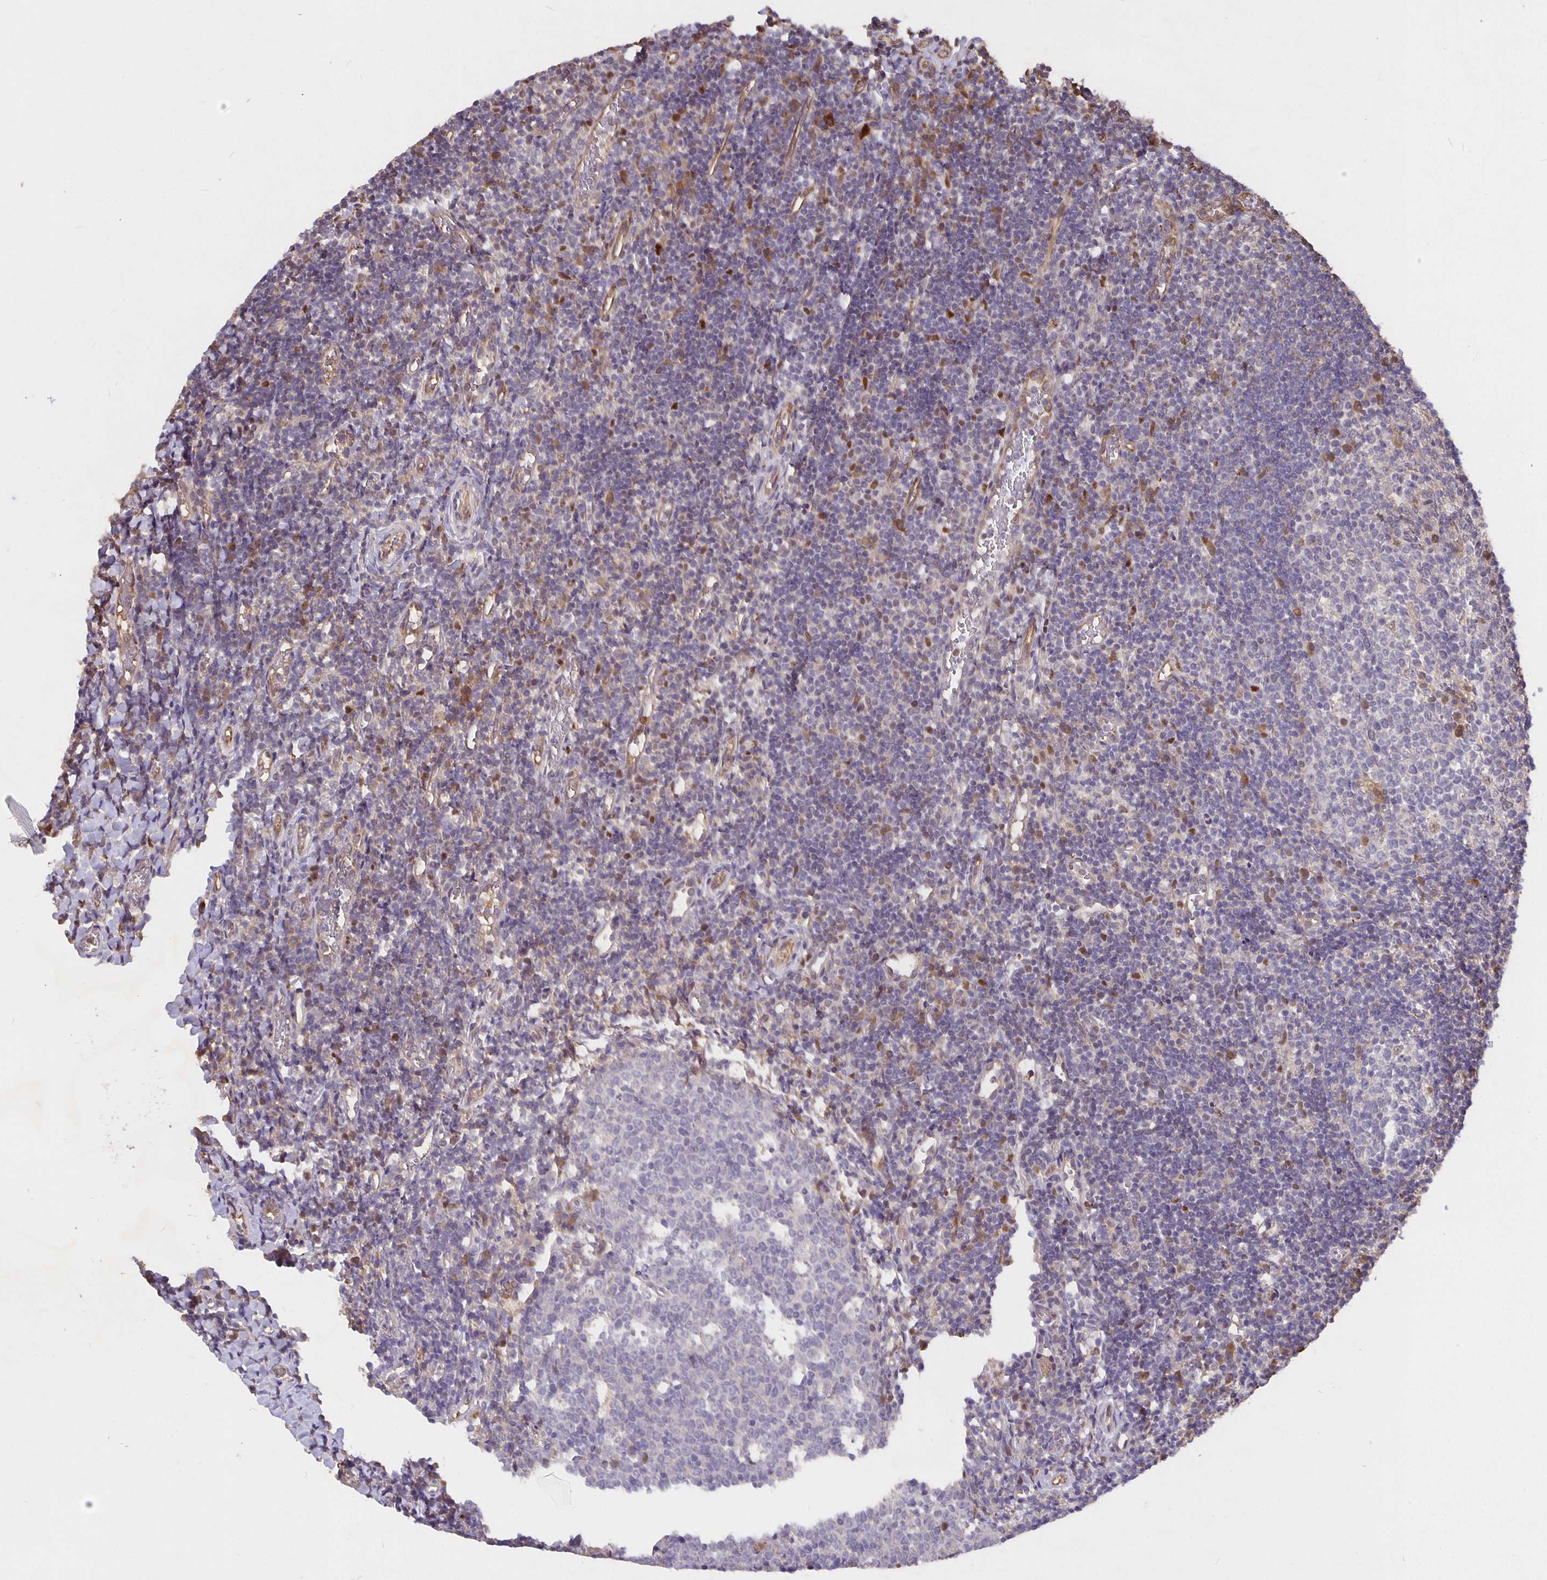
{"staining": {"intensity": "negative", "quantity": "none", "location": "none"}, "tissue": "tonsil", "cell_type": "Germinal center cells", "image_type": "normal", "snomed": [{"axis": "morphology", "description": "Normal tissue, NOS"}, {"axis": "topography", "description": "Tonsil"}], "caption": "DAB (3,3'-diaminobenzidine) immunohistochemical staining of benign human tonsil reveals no significant expression in germinal center cells. (DAB (3,3'-diaminobenzidine) immunohistochemistry visualized using brightfield microscopy, high magnification).", "gene": "NOG", "patient": {"sex": "female", "age": 10}}